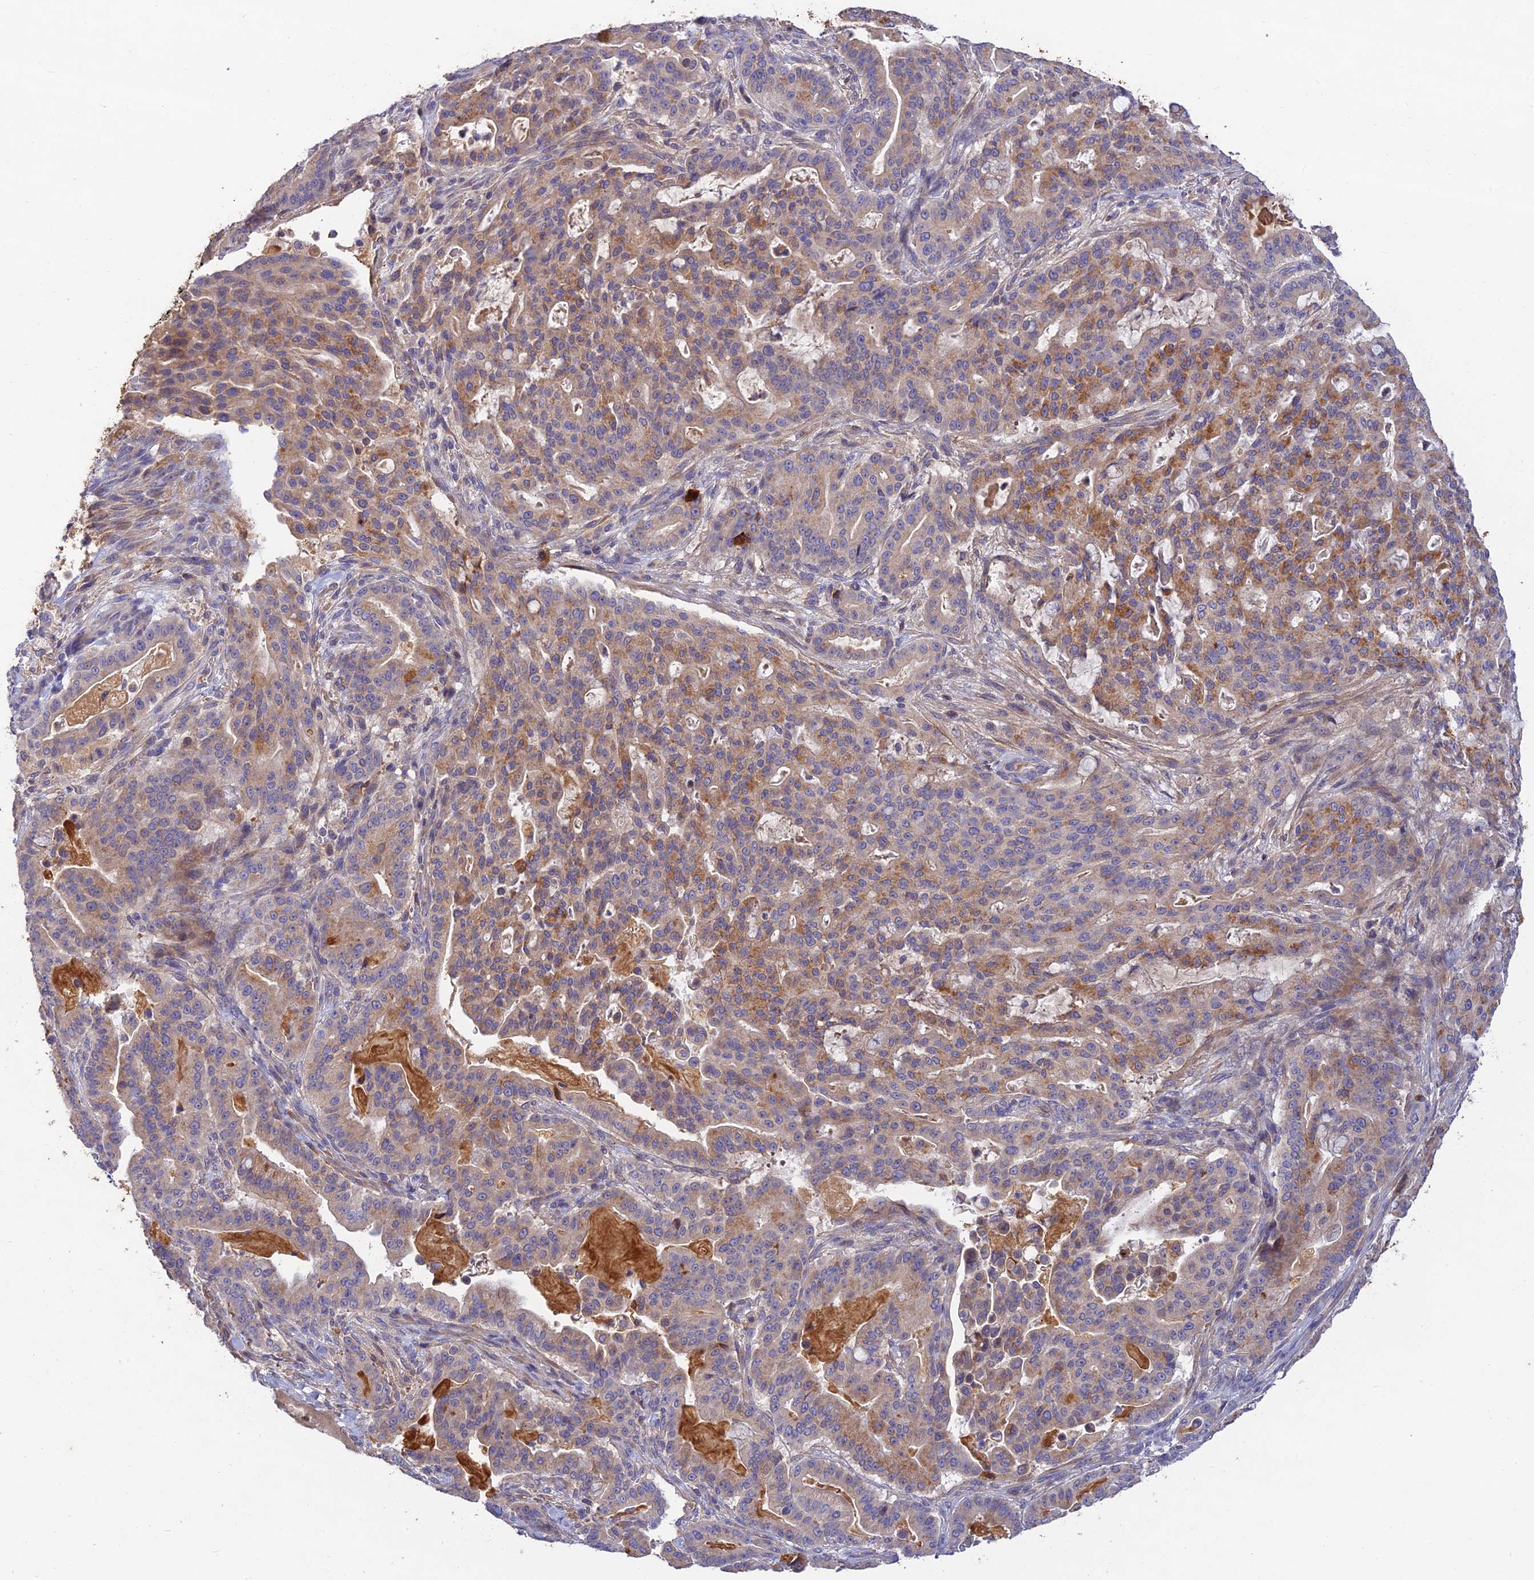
{"staining": {"intensity": "weak", "quantity": ">75%", "location": "cytoplasmic/membranous"}, "tissue": "pancreatic cancer", "cell_type": "Tumor cells", "image_type": "cancer", "snomed": [{"axis": "morphology", "description": "Adenocarcinoma, NOS"}, {"axis": "topography", "description": "Pancreas"}], "caption": "Pancreatic cancer (adenocarcinoma) was stained to show a protein in brown. There is low levels of weak cytoplasmic/membranous expression in approximately >75% of tumor cells.", "gene": "ACSM5", "patient": {"sex": "male", "age": 63}}